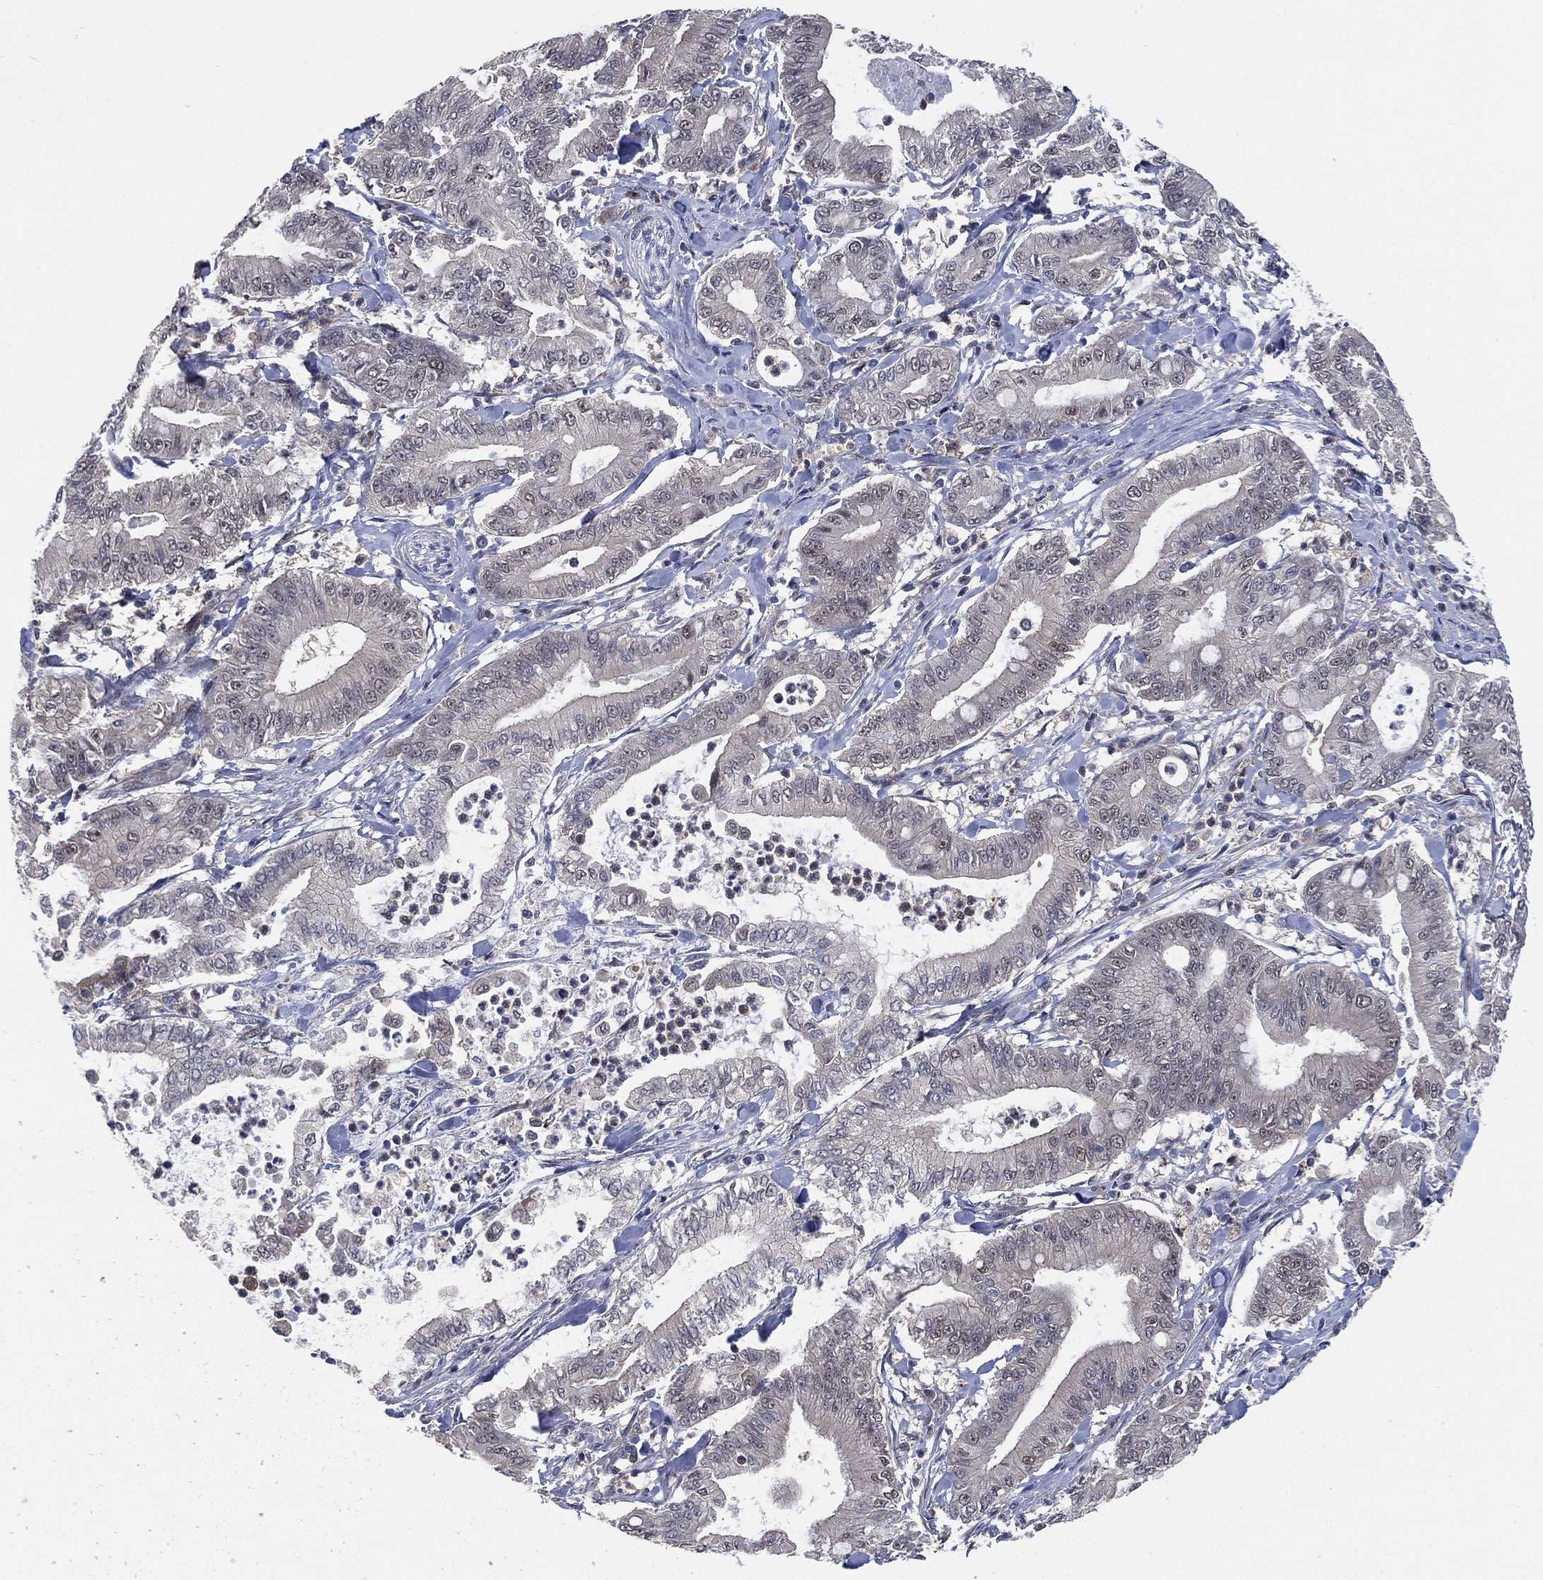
{"staining": {"intensity": "negative", "quantity": "none", "location": "none"}, "tissue": "pancreatic cancer", "cell_type": "Tumor cells", "image_type": "cancer", "snomed": [{"axis": "morphology", "description": "Adenocarcinoma, NOS"}, {"axis": "topography", "description": "Pancreas"}], "caption": "Immunohistochemical staining of human pancreatic cancer (adenocarcinoma) displays no significant positivity in tumor cells.", "gene": "FES", "patient": {"sex": "male", "age": 71}}